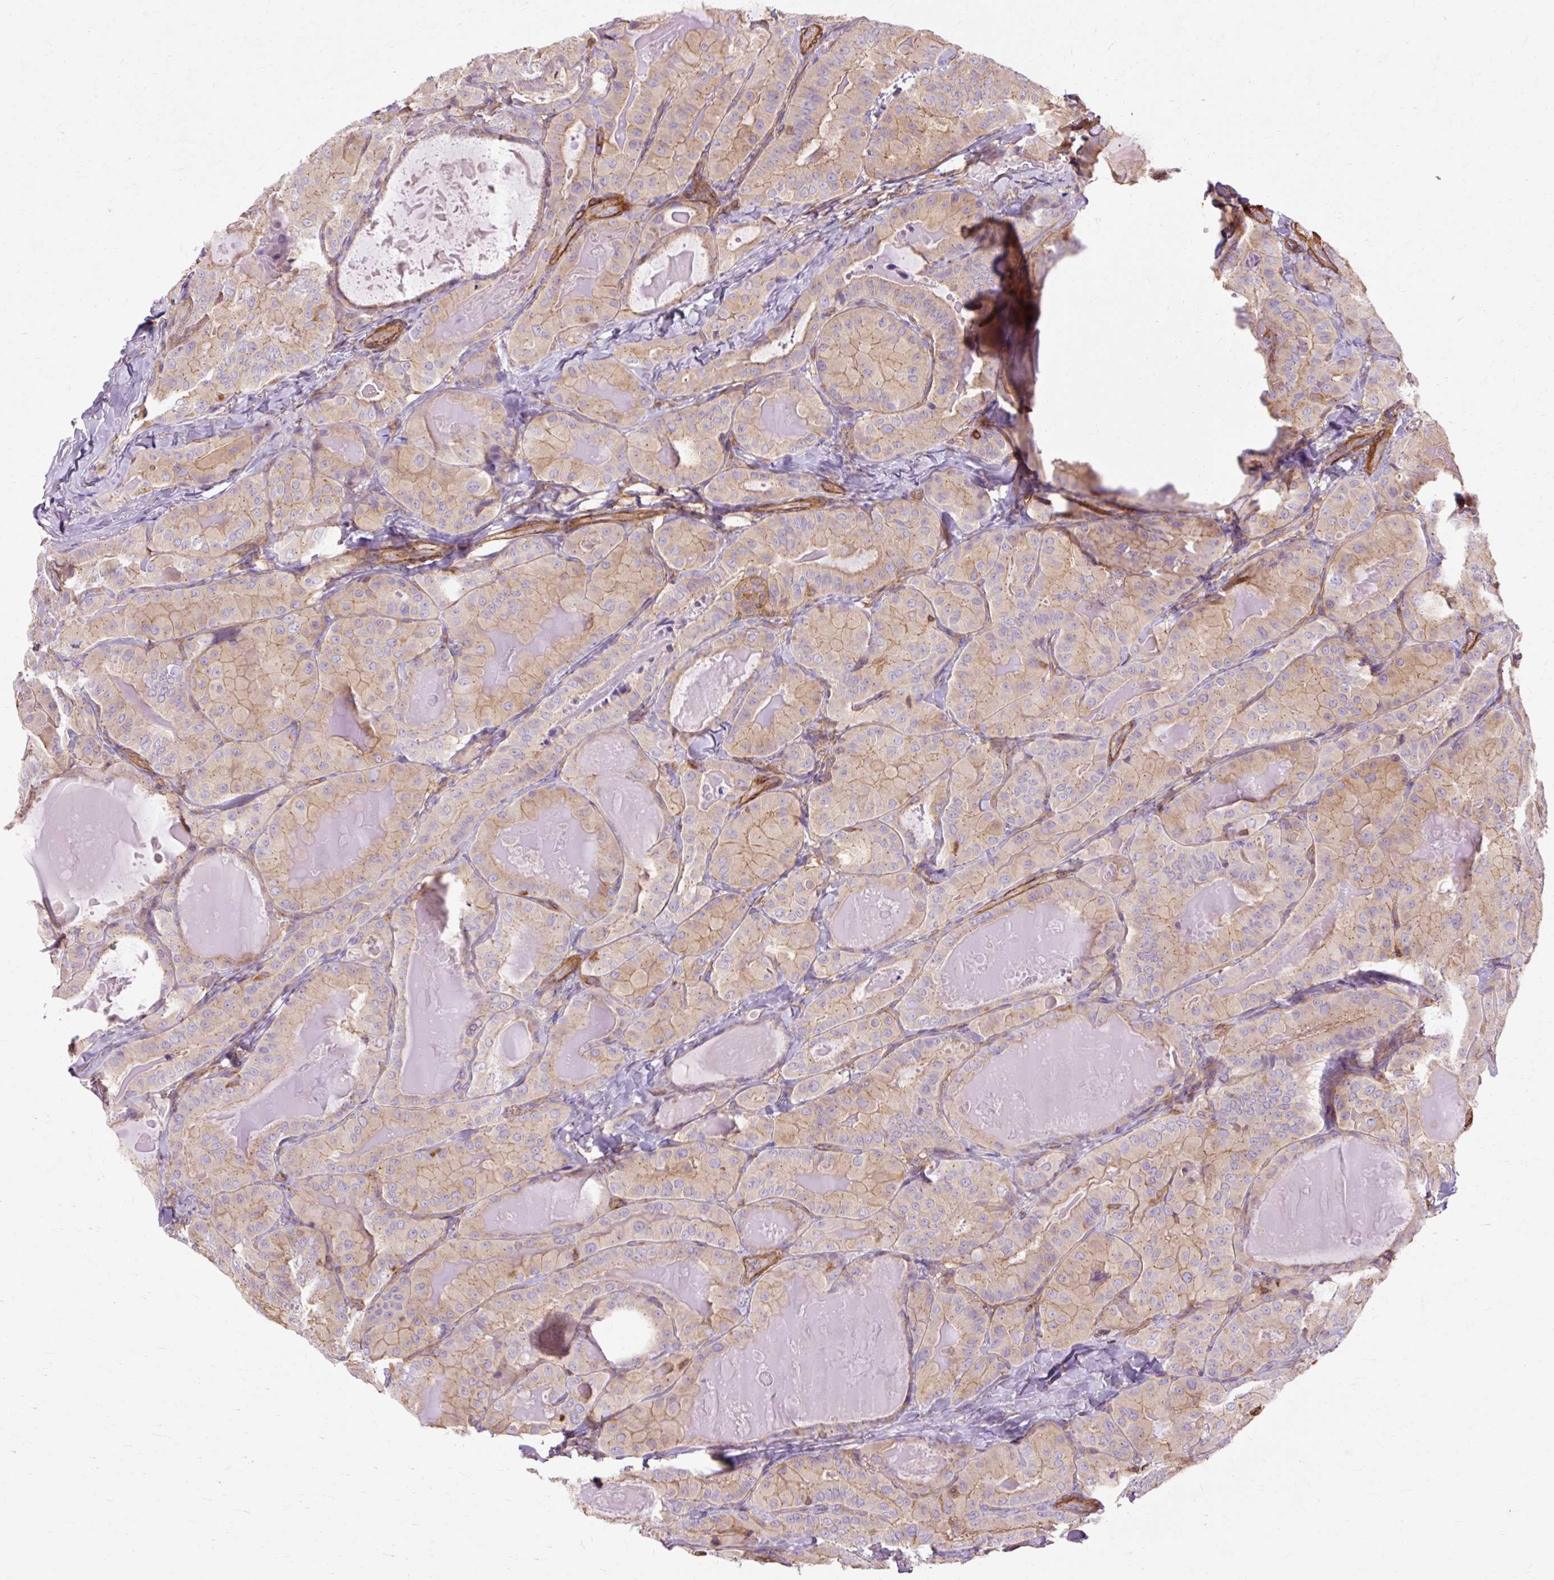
{"staining": {"intensity": "weak", "quantity": "25%-75%", "location": "cytoplasmic/membranous"}, "tissue": "thyroid cancer", "cell_type": "Tumor cells", "image_type": "cancer", "snomed": [{"axis": "morphology", "description": "Papillary adenocarcinoma, NOS"}, {"axis": "topography", "description": "Thyroid gland"}], "caption": "A low amount of weak cytoplasmic/membranous staining is appreciated in approximately 25%-75% of tumor cells in papillary adenocarcinoma (thyroid) tissue.", "gene": "TBC1D2B", "patient": {"sex": "female", "age": 68}}